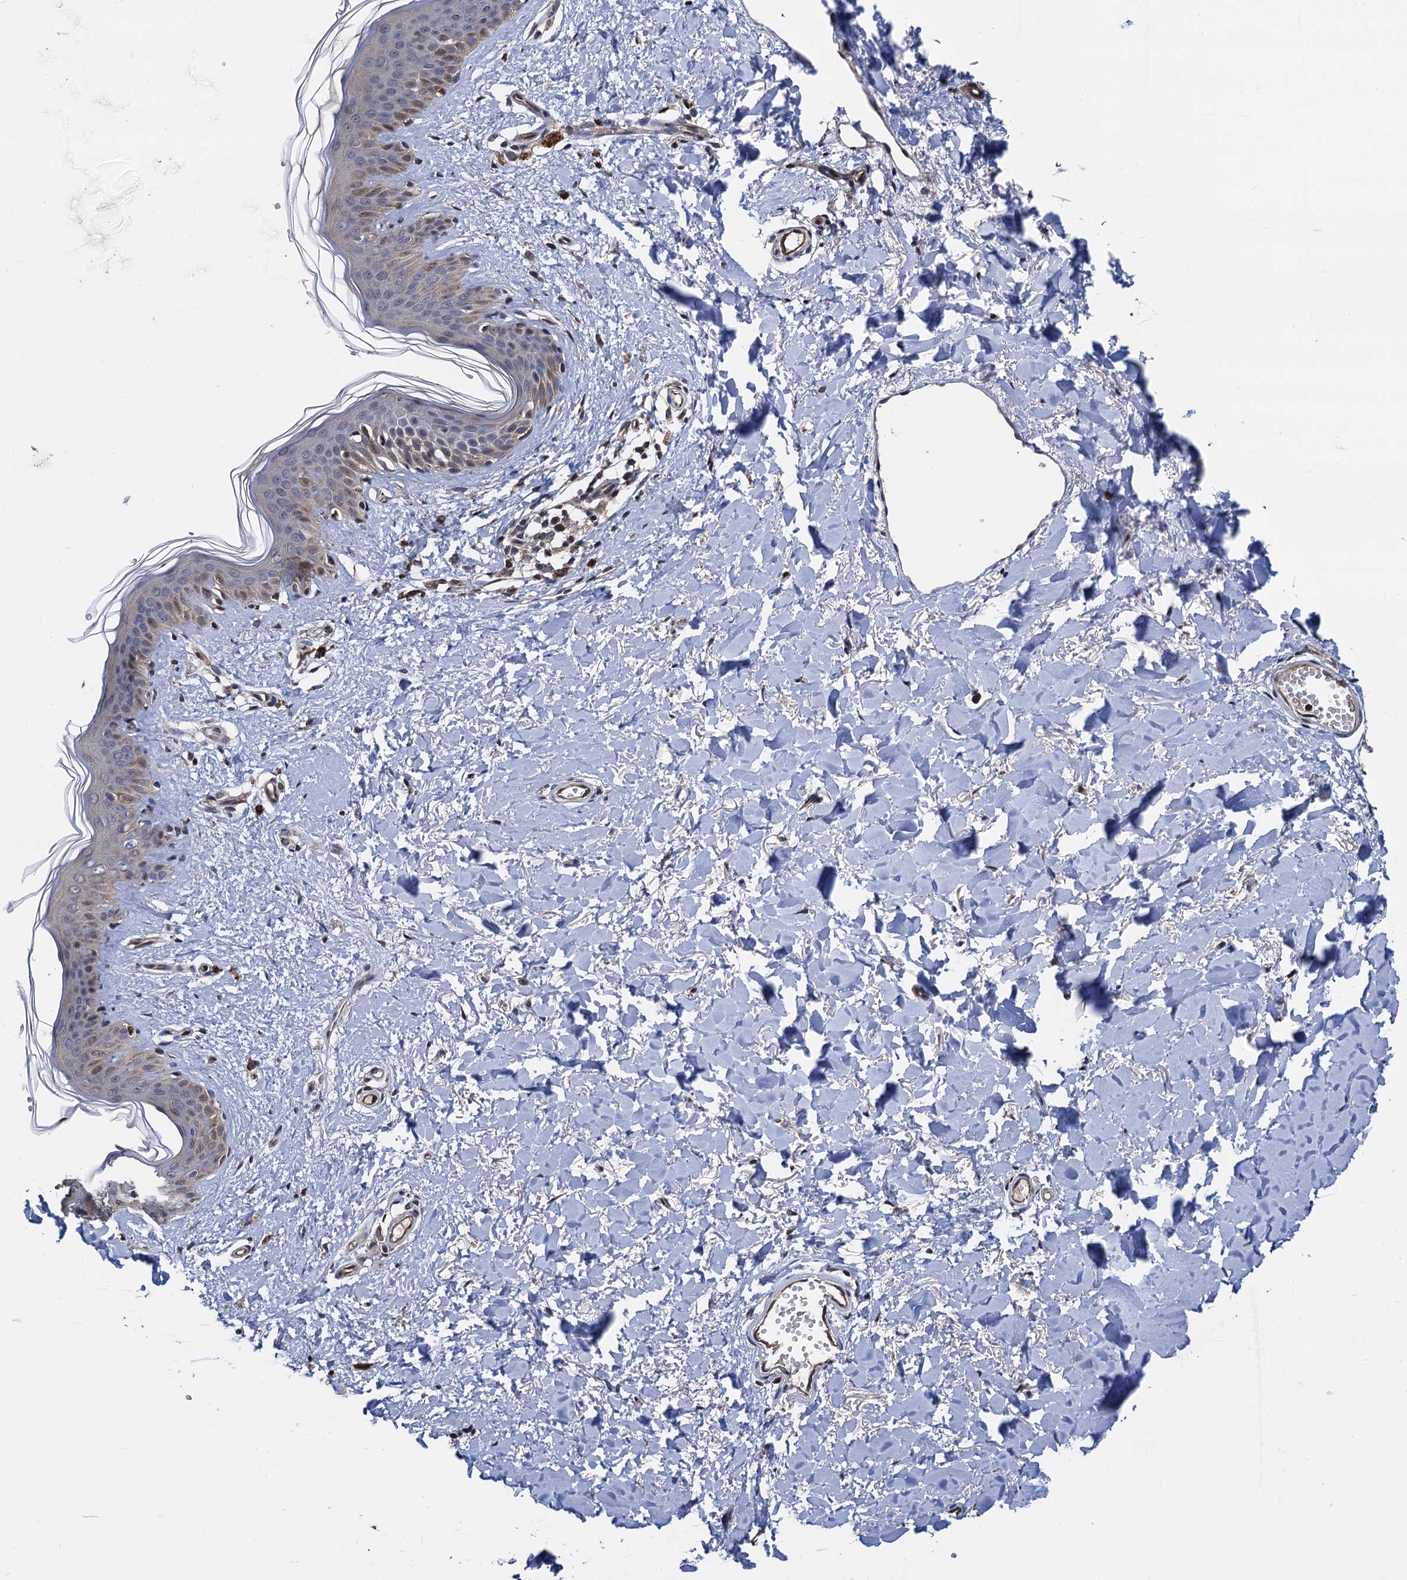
{"staining": {"intensity": "negative", "quantity": "none", "location": "none"}, "tissue": "skin", "cell_type": "Fibroblasts", "image_type": "normal", "snomed": [{"axis": "morphology", "description": "Normal tissue, NOS"}, {"axis": "topography", "description": "Skin"}], "caption": "An immunohistochemistry (IHC) photomicrograph of benign skin is shown. There is no staining in fibroblasts of skin. The staining was performed using DAB to visualize the protein expression in brown, while the nuclei were stained in blue with hematoxylin (Magnification: 20x).", "gene": "PTCD3", "patient": {"sex": "female", "age": 46}}